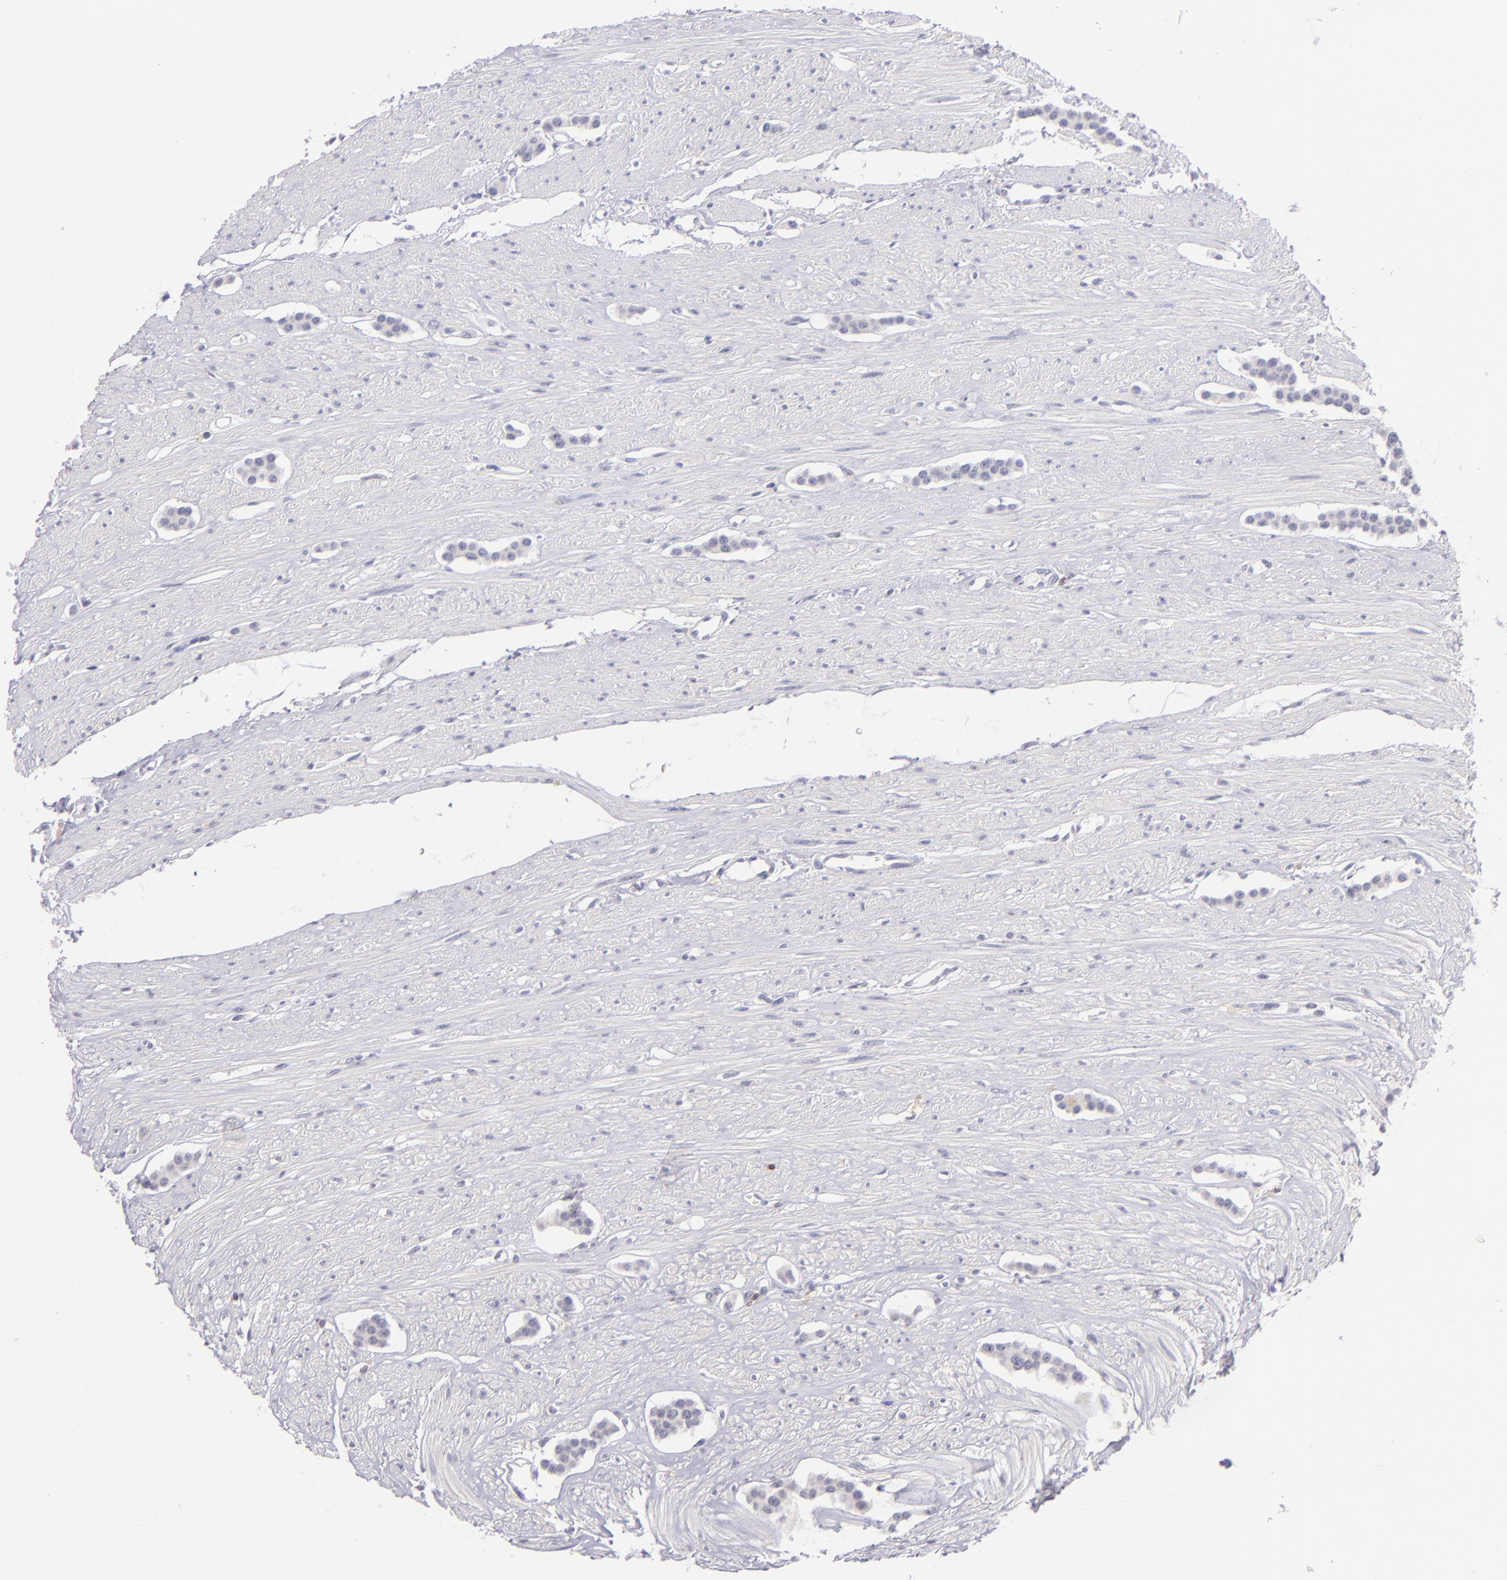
{"staining": {"intensity": "negative", "quantity": "none", "location": "none"}, "tissue": "carcinoid", "cell_type": "Tumor cells", "image_type": "cancer", "snomed": [{"axis": "morphology", "description": "Carcinoid, malignant, NOS"}, {"axis": "topography", "description": "Small intestine"}], "caption": "Tumor cells are negative for brown protein staining in carcinoid.", "gene": "IL2RA", "patient": {"sex": "male", "age": 60}}